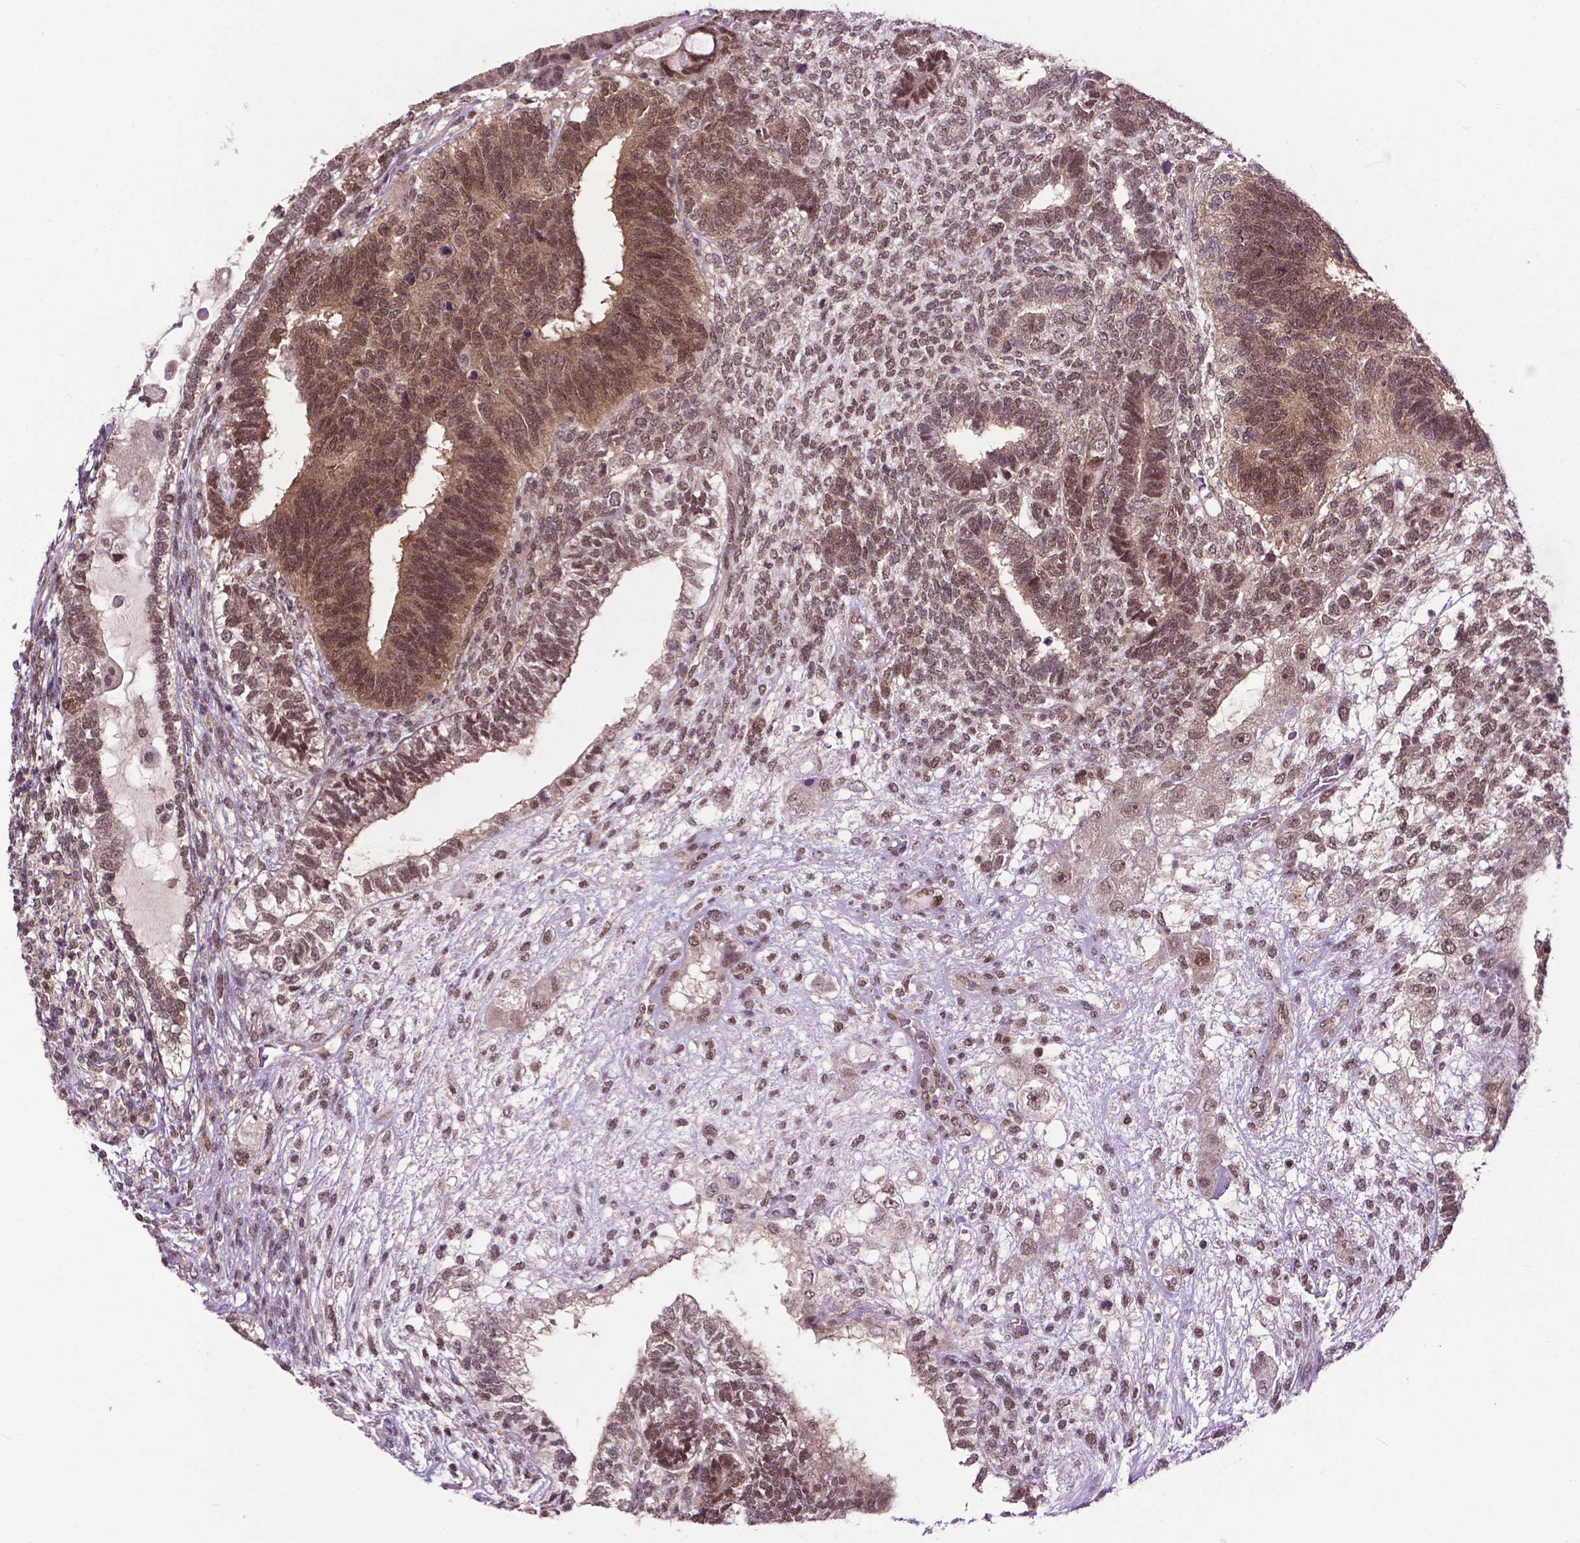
{"staining": {"intensity": "moderate", "quantity": ">75%", "location": "cytoplasmic/membranous,nuclear"}, "tissue": "testis cancer", "cell_type": "Tumor cells", "image_type": "cancer", "snomed": [{"axis": "morphology", "description": "Seminoma, NOS"}, {"axis": "morphology", "description": "Carcinoma, Embryonal, NOS"}, {"axis": "topography", "description": "Testis"}], "caption": "DAB immunohistochemical staining of testis seminoma displays moderate cytoplasmic/membranous and nuclear protein expression in approximately >75% of tumor cells. The staining was performed using DAB (3,3'-diaminobenzidine), with brown indicating positive protein expression. Nuclei are stained blue with hematoxylin.", "gene": "FAF1", "patient": {"sex": "male", "age": 41}}